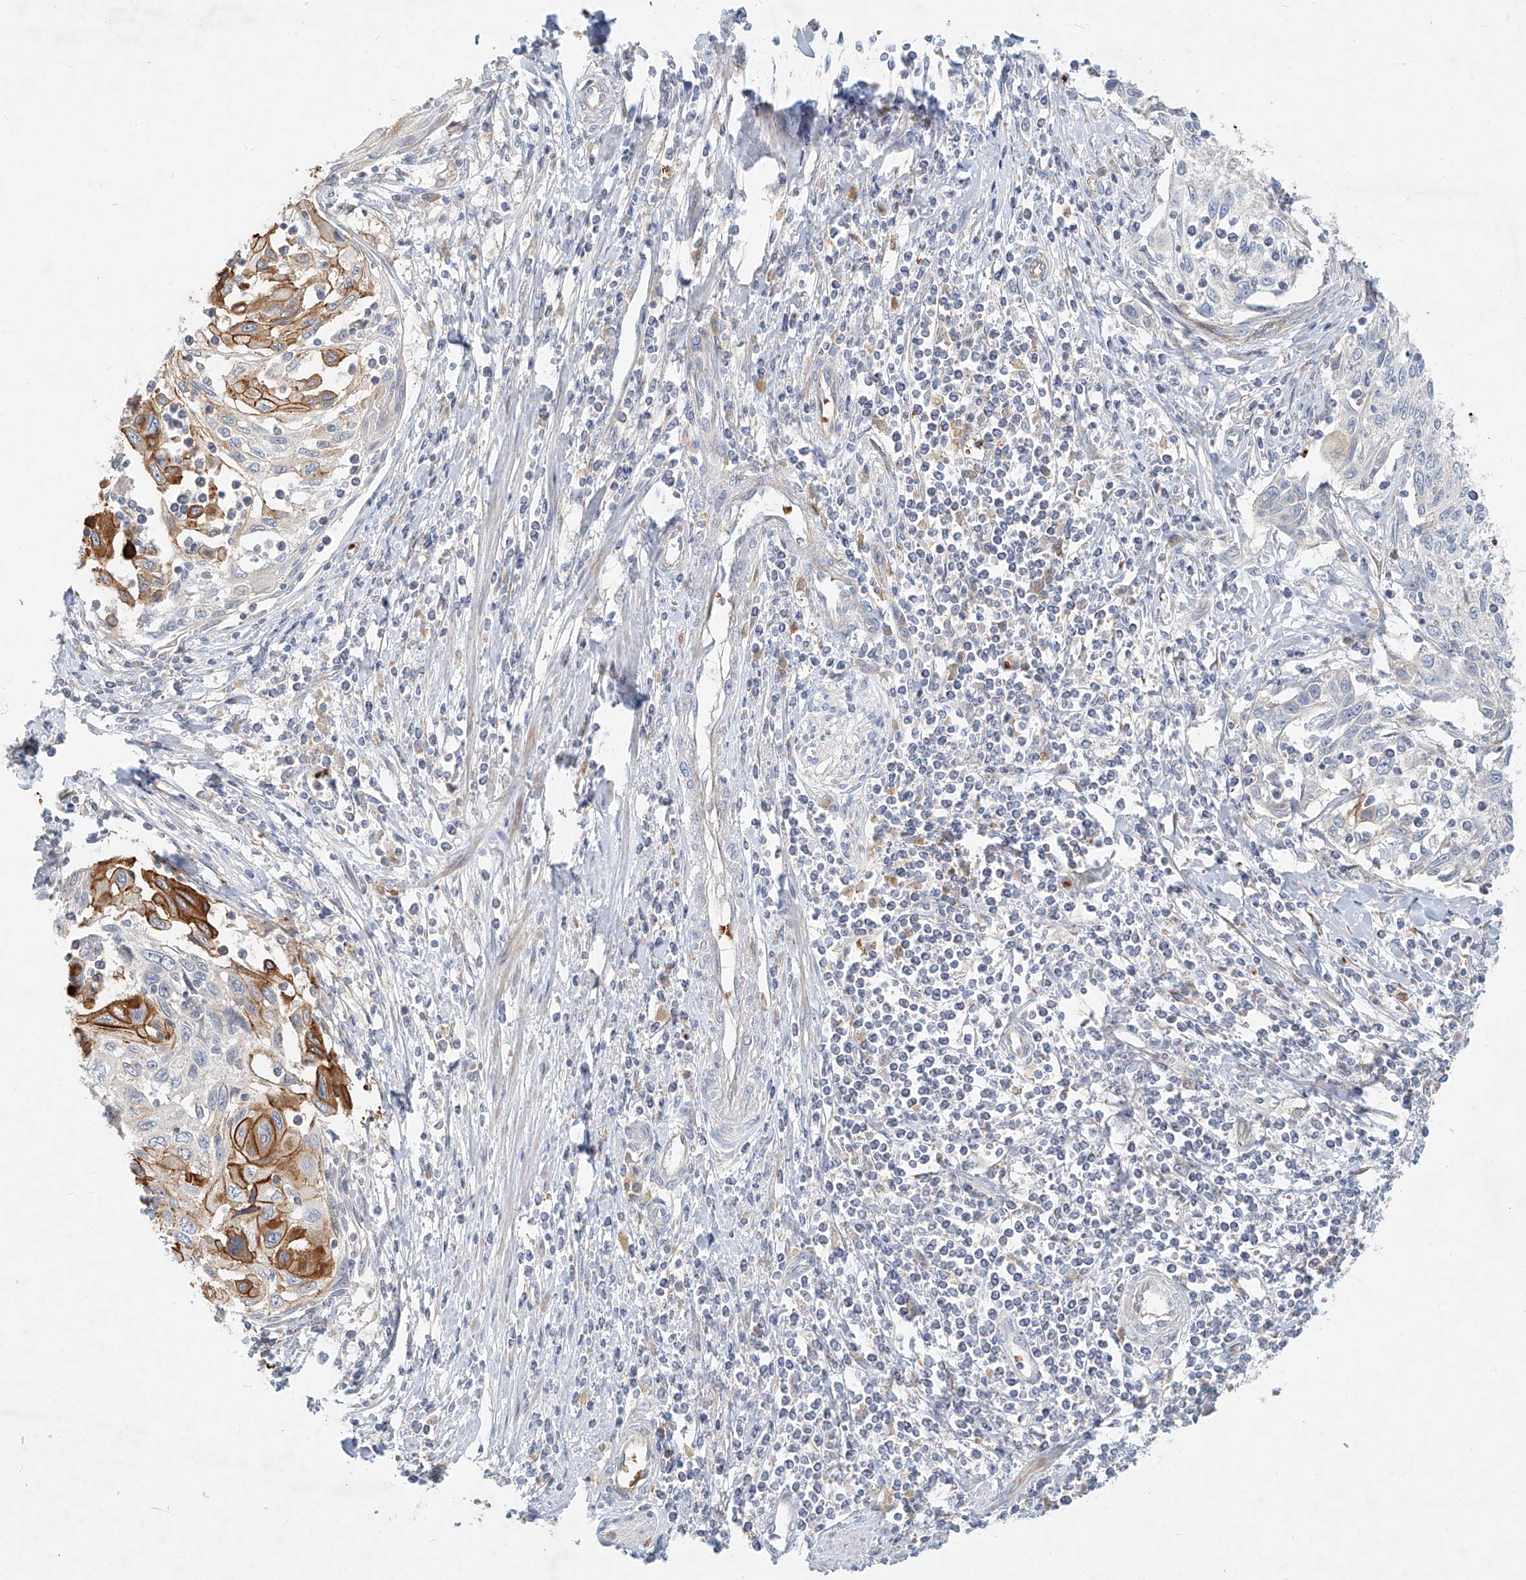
{"staining": {"intensity": "moderate", "quantity": ">75%", "location": "cytoplasmic/membranous"}, "tissue": "cervical cancer", "cell_type": "Tumor cells", "image_type": "cancer", "snomed": [{"axis": "morphology", "description": "Squamous cell carcinoma, NOS"}, {"axis": "topography", "description": "Cervix"}], "caption": "Immunohistochemical staining of human cervical cancer exhibits medium levels of moderate cytoplasmic/membranous staining in about >75% of tumor cells.", "gene": "SYTL3", "patient": {"sex": "female", "age": 70}}